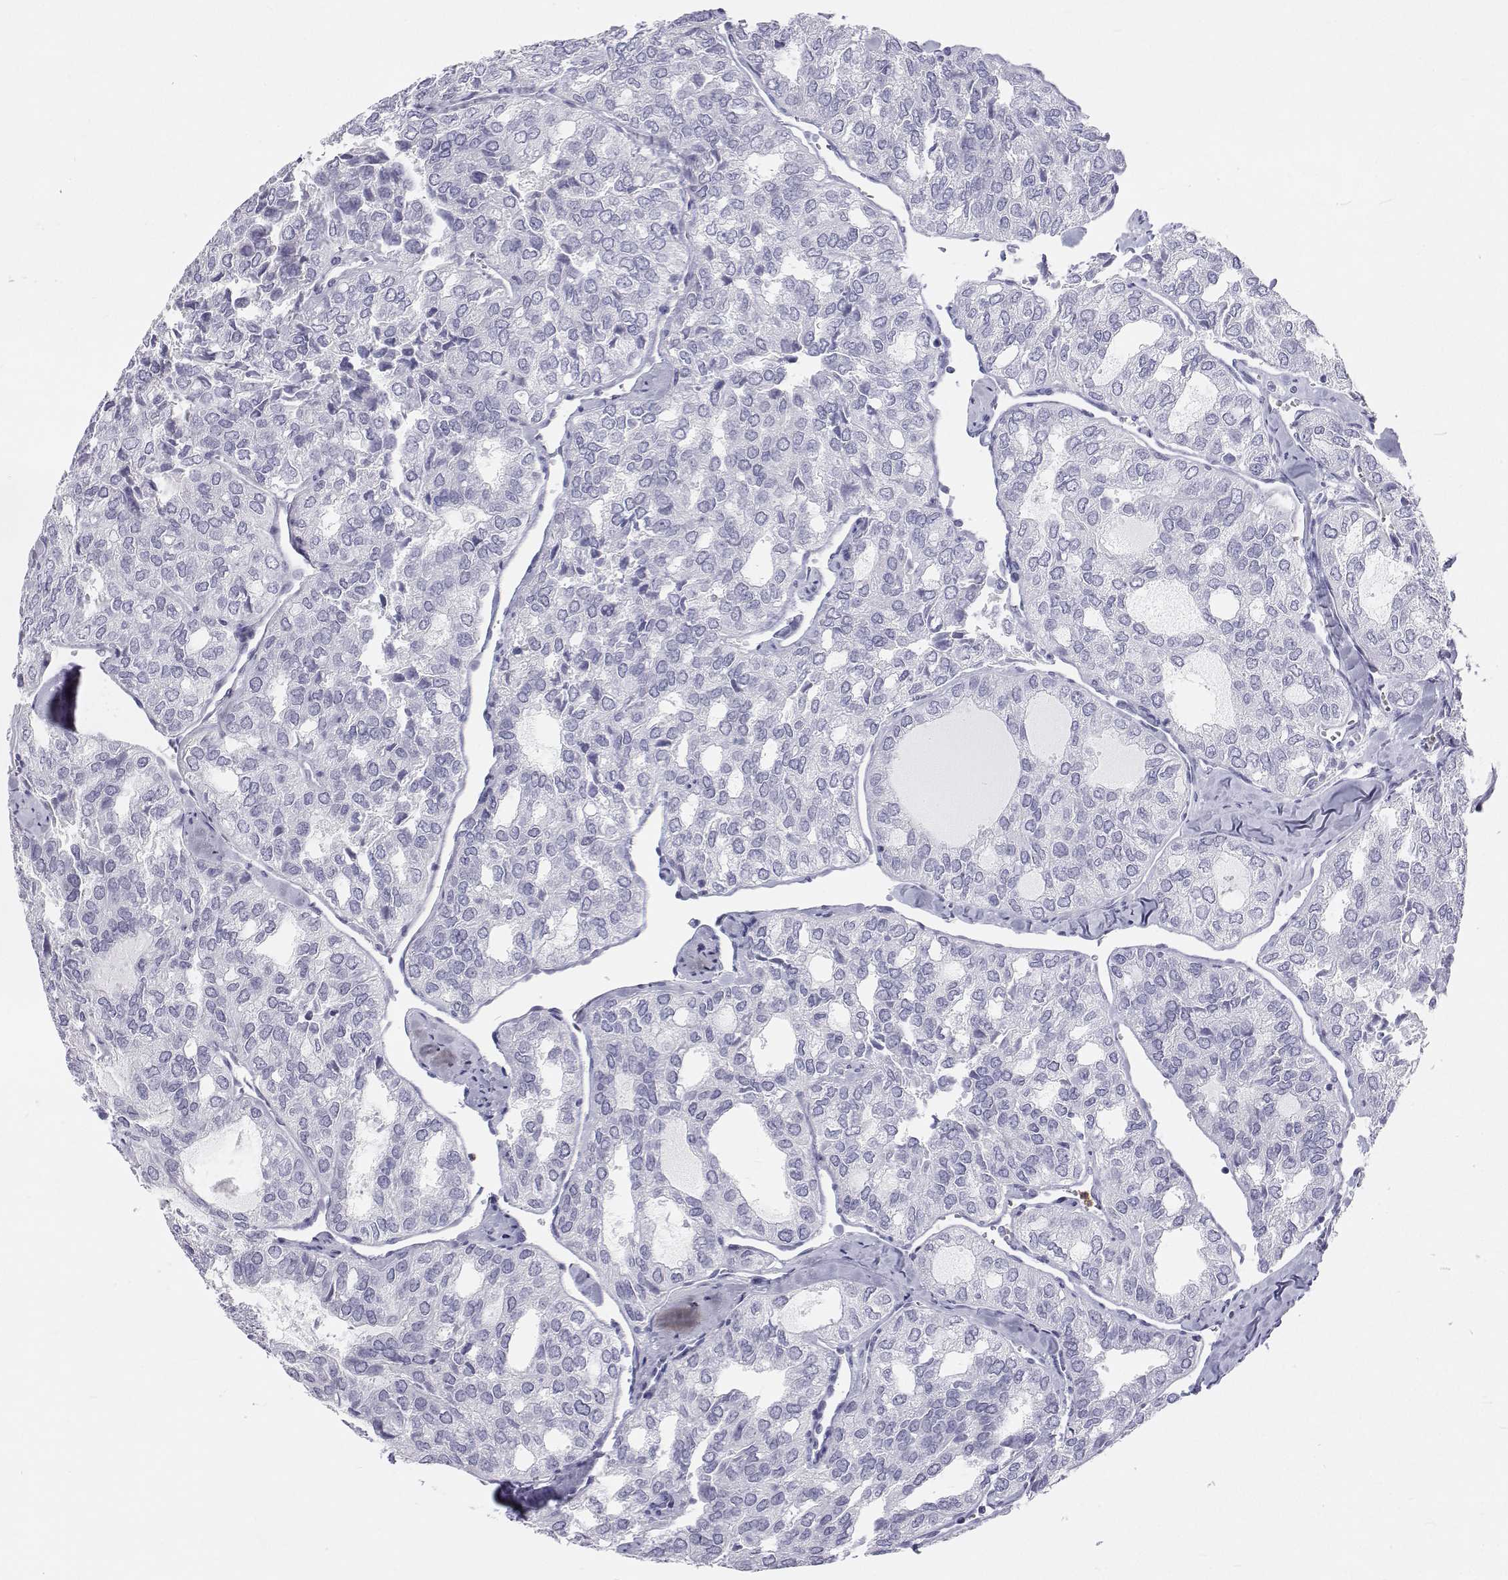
{"staining": {"intensity": "negative", "quantity": "none", "location": "none"}, "tissue": "thyroid cancer", "cell_type": "Tumor cells", "image_type": "cancer", "snomed": [{"axis": "morphology", "description": "Follicular adenoma carcinoma, NOS"}, {"axis": "topography", "description": "Thyroid gland"}], "caption": "This is a image of immunohistochemistry (IHC) staining of thyroid cancer, which shows no expression in tumor cells.", "gene": "SFTPB", "patient": {"sex": "male", "age": 75}}